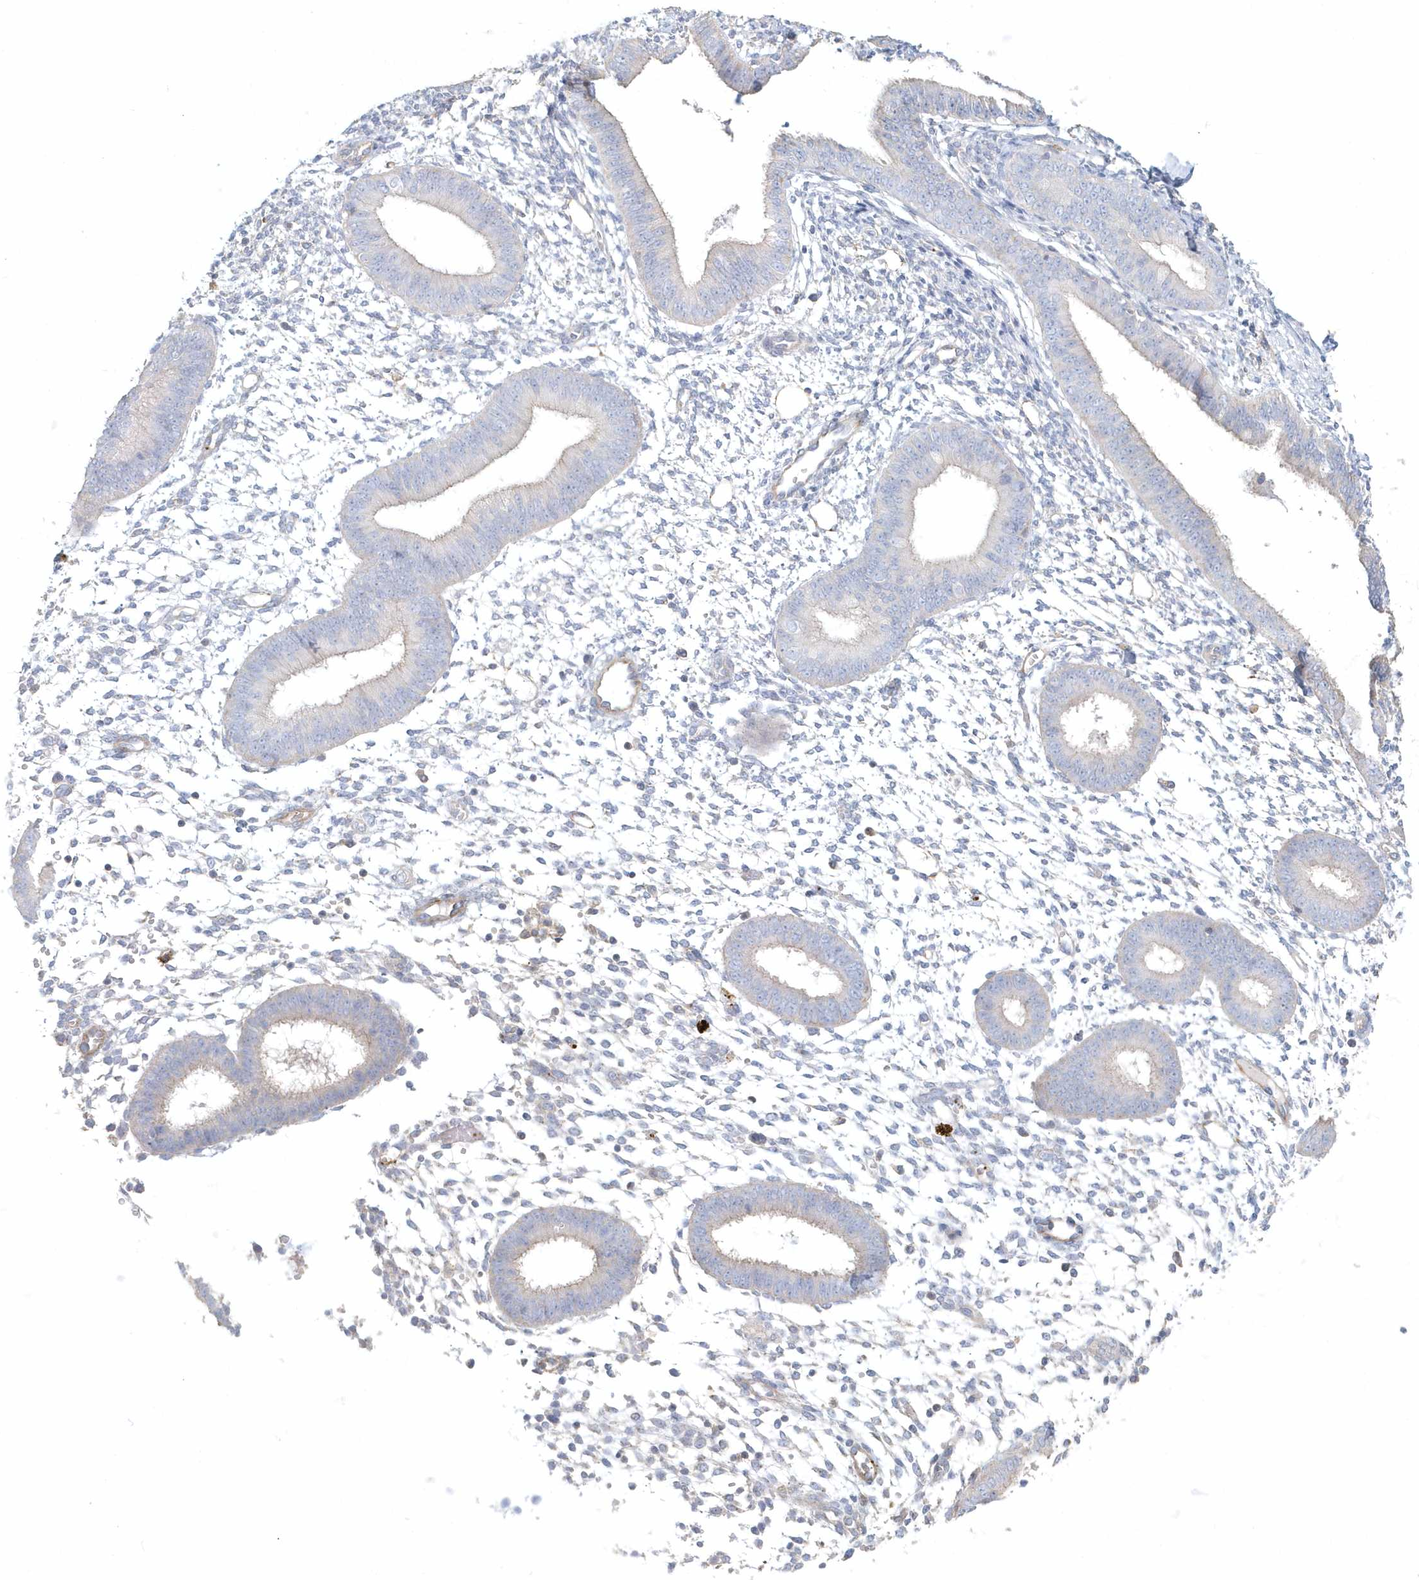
{"staining": {"intensity": "negative", "quantity": "none", "location": "none"}, "tissue": "endometrium", "cell_type": "Cells in endometrial stroma", "image_type": "normal", "snomed": [{"axis": "morphology", "description": "Normal tissue, NOS"}, {"axis": "topography", "description": "Uterus"}, {"axis": "topography", "description": "Endometrium"}], "caption": "High power microscopy image of an IHC histopathology image of benign endometrium, revealing no significant expression in cells in endometrial stroma. (DAB immunohistochemistry (IHC) visualized using brightfield microscopy, high magnification).", "gene": "MMRN1", "patient": {"sex": "female", "age": 48}}